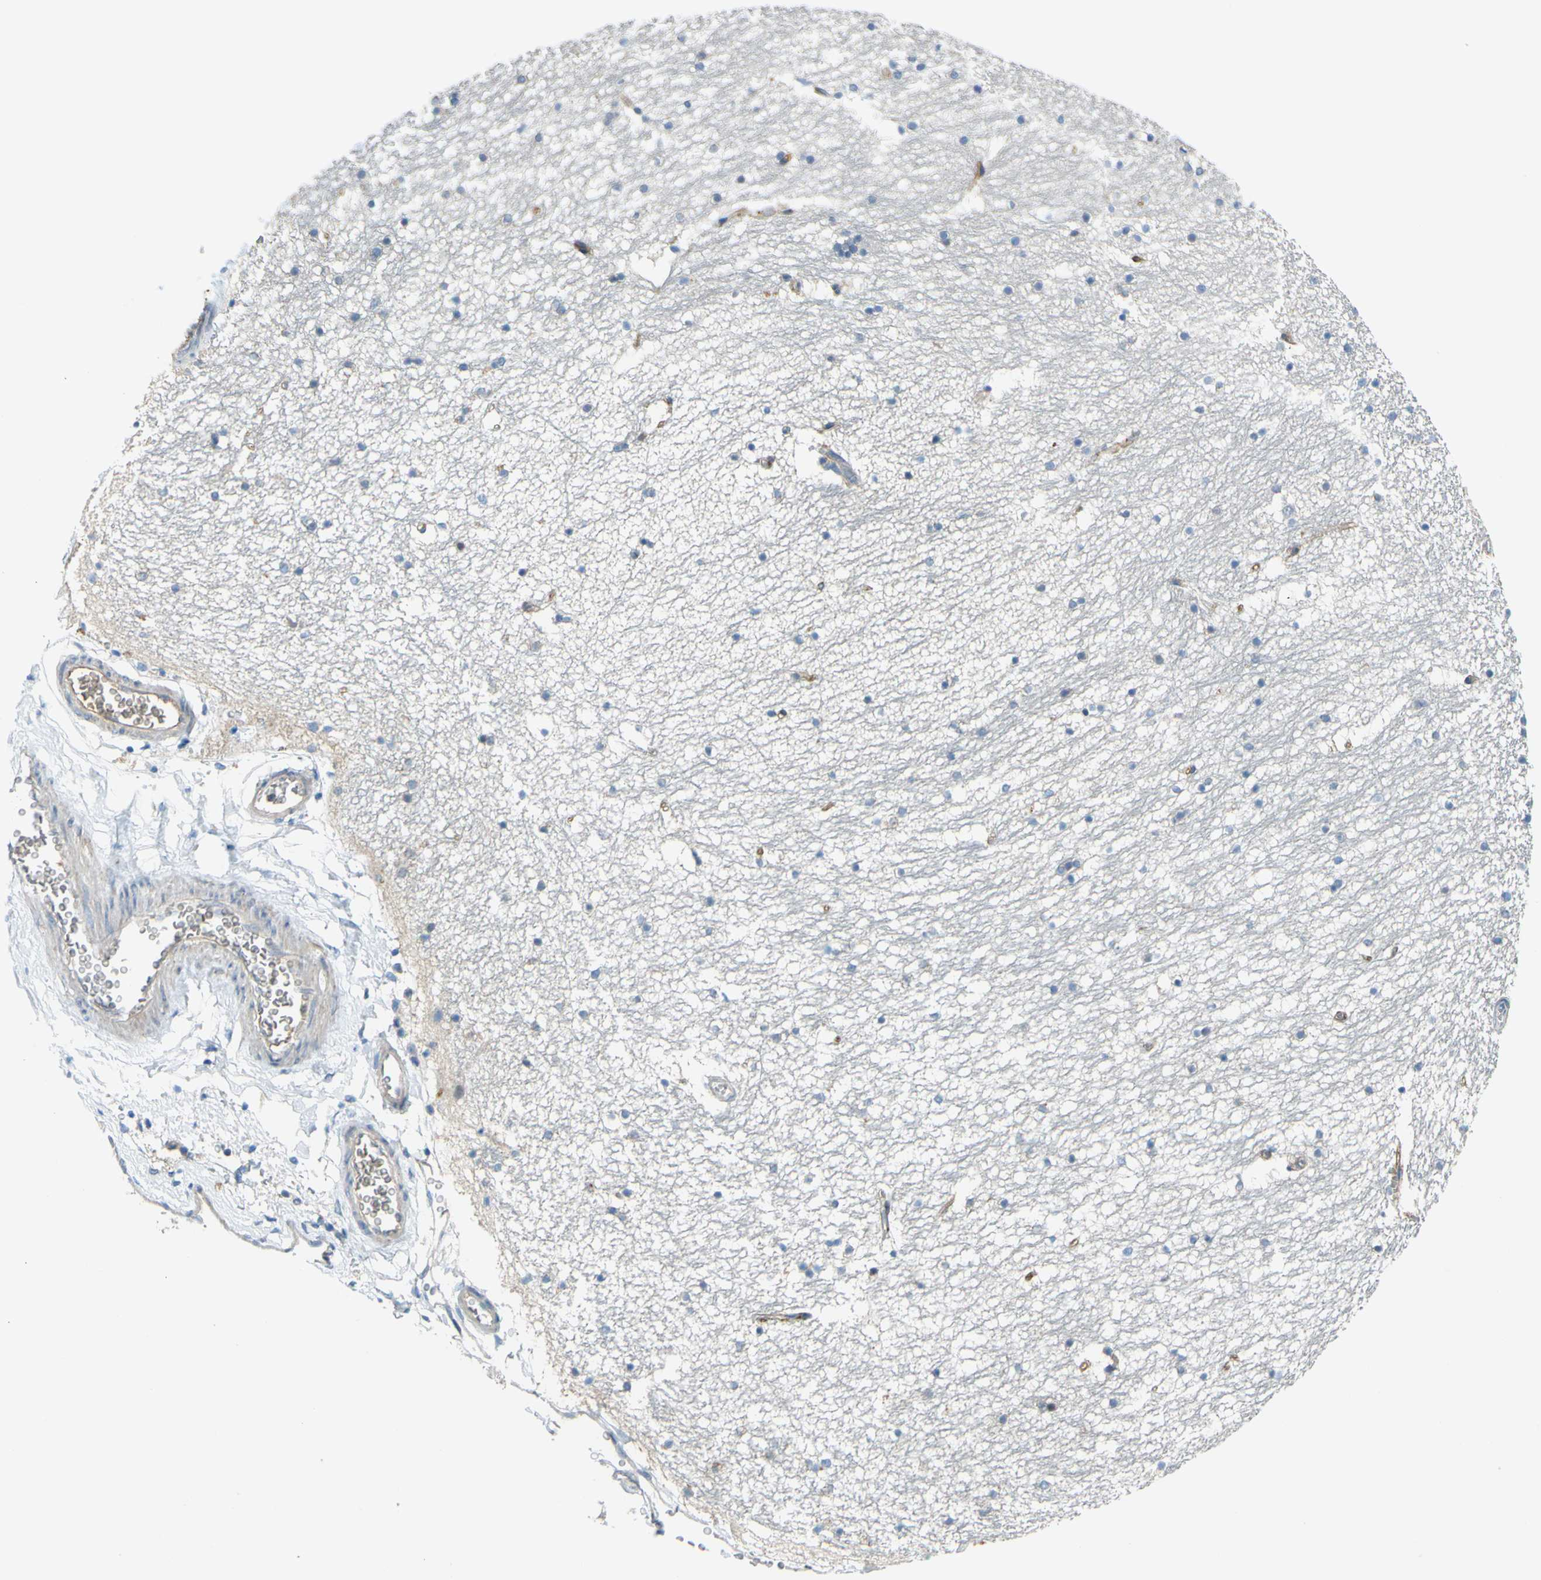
{"staining": {"intensity": "weak", "quantity": "<25%", "location": "cytoplasmic/membranous"}, "tissue": "hippocampus", "cell_type": "Glial cells", "image_type": "normal", "snomed": [{"axis": "morphology", "description": "Normal tissue, NOS"}, {"axis": "topography", "description": "Hippocampus"}], "caption": "This is a photomicrograph of immunohistochemistry (IHC) staining of normal hippocampus, which shows no expression in glial cells. (DAB (3,3'-diaminobenzidine) IHC visualized using brightfield microscopy, high magnification).", "gene": "ARHGAP1", "patient": {"sex": "male", "age": 45}}